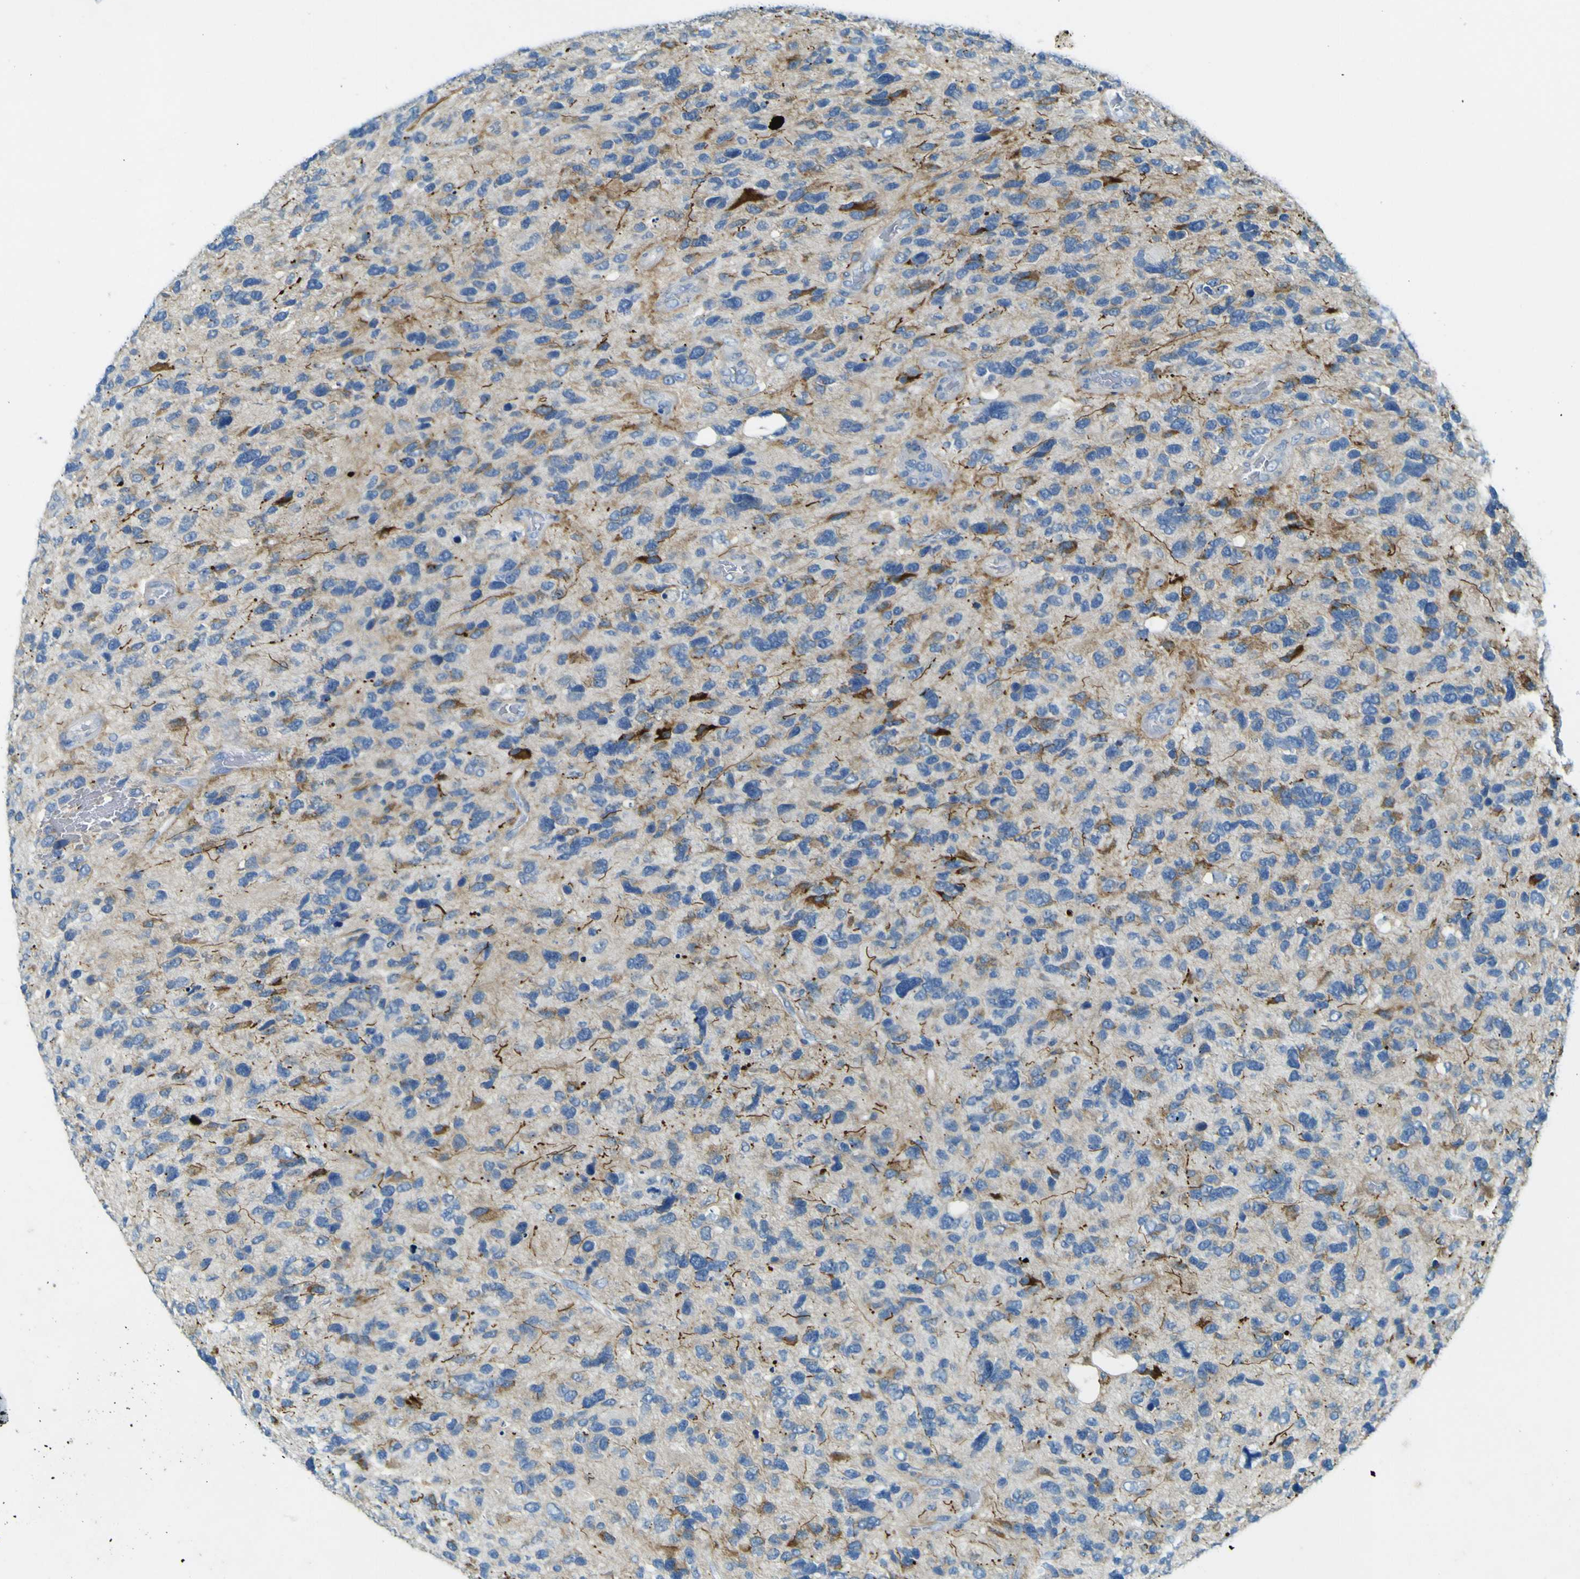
{"staining": {"intensity": "moderate", "quantity": "25%-75%", "location": "cytoplasmic/membranous"}, "tissue": "glioma", "cell_type": "Tumor cells", "image_type": "cancer", "snomed": [{"axis": "morphology", "description": "Glioma, malignant, High grade"}, {"axis": "topography", "description": "Brain"}], "caption": "Brown immunohistochemical staining in human malignant glioma (high-grade) reveals moderate cytoplasmic/membranous expression in approximately 25%-75% of tumor cells.", "gene": "SORCS1", "patient": {"sex": "female", "age": 58}}